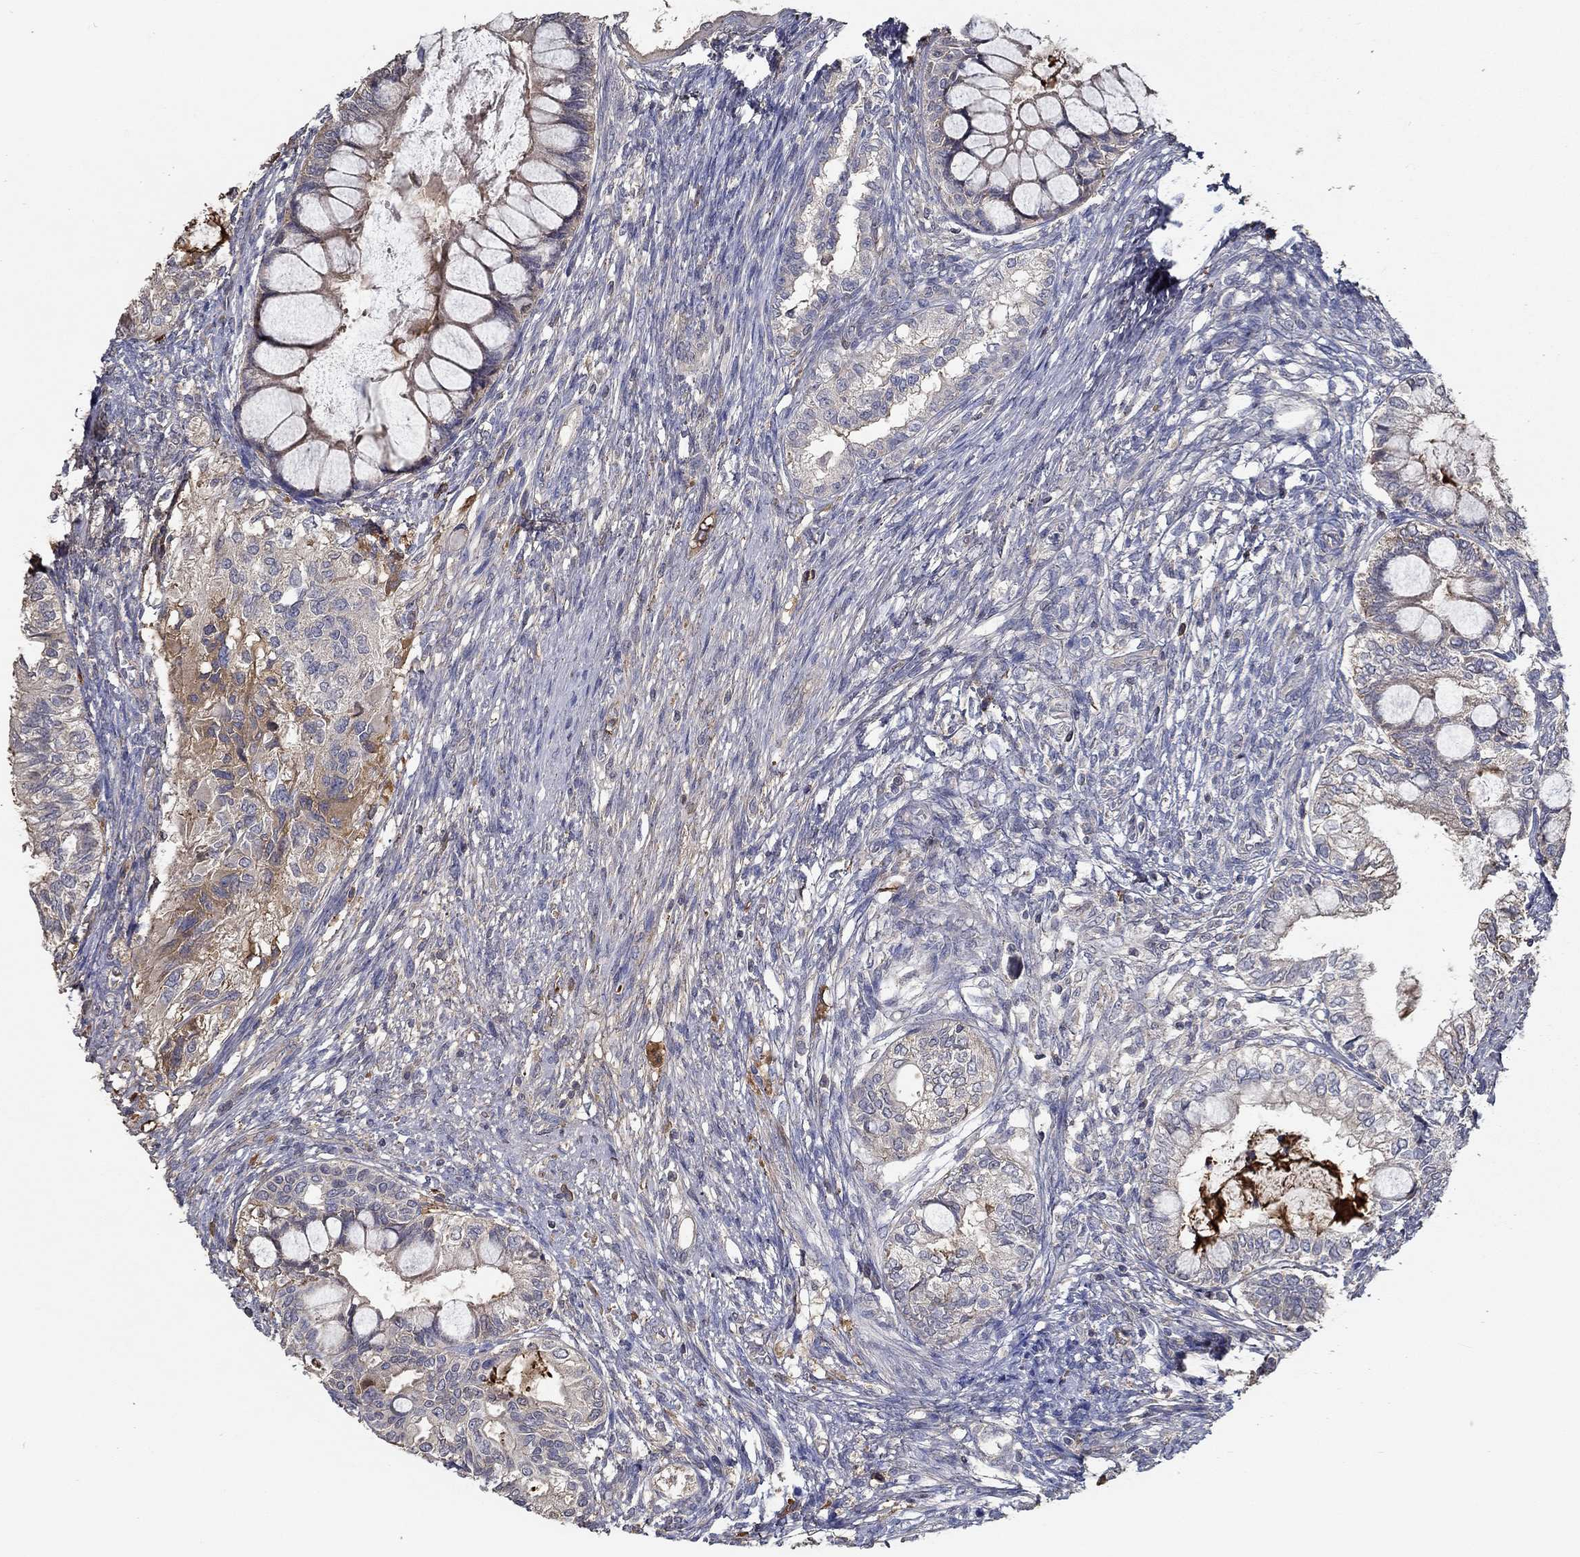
{"staining": {"intensity": "negative", "quantity": "none", "location": "none"}, "tissue": "testis cancer", "cell_type": "Tumor cells", "image_type": "cancer", "snomed": [{"axis": "morphology", "description": "Seminoma, NOS"}, {"axis": "morphology", "description": "Carcinoma, Embryonal, NOS"}, {"axis": "topography", "description": "Testis"}], "caption": "DAB (3,3'-diaminobenzidine) immunohistochemical staining of human testis embryonal carcinoma demonstrates no significant positivity in tumor cells. (Brightfield microscopy of DAB (3,3'-diaminobenzidine) immunohistochemistry (IHC) at high magnification).", "gene": "IL10", "patient": {"sex": "male", "age": 41}}